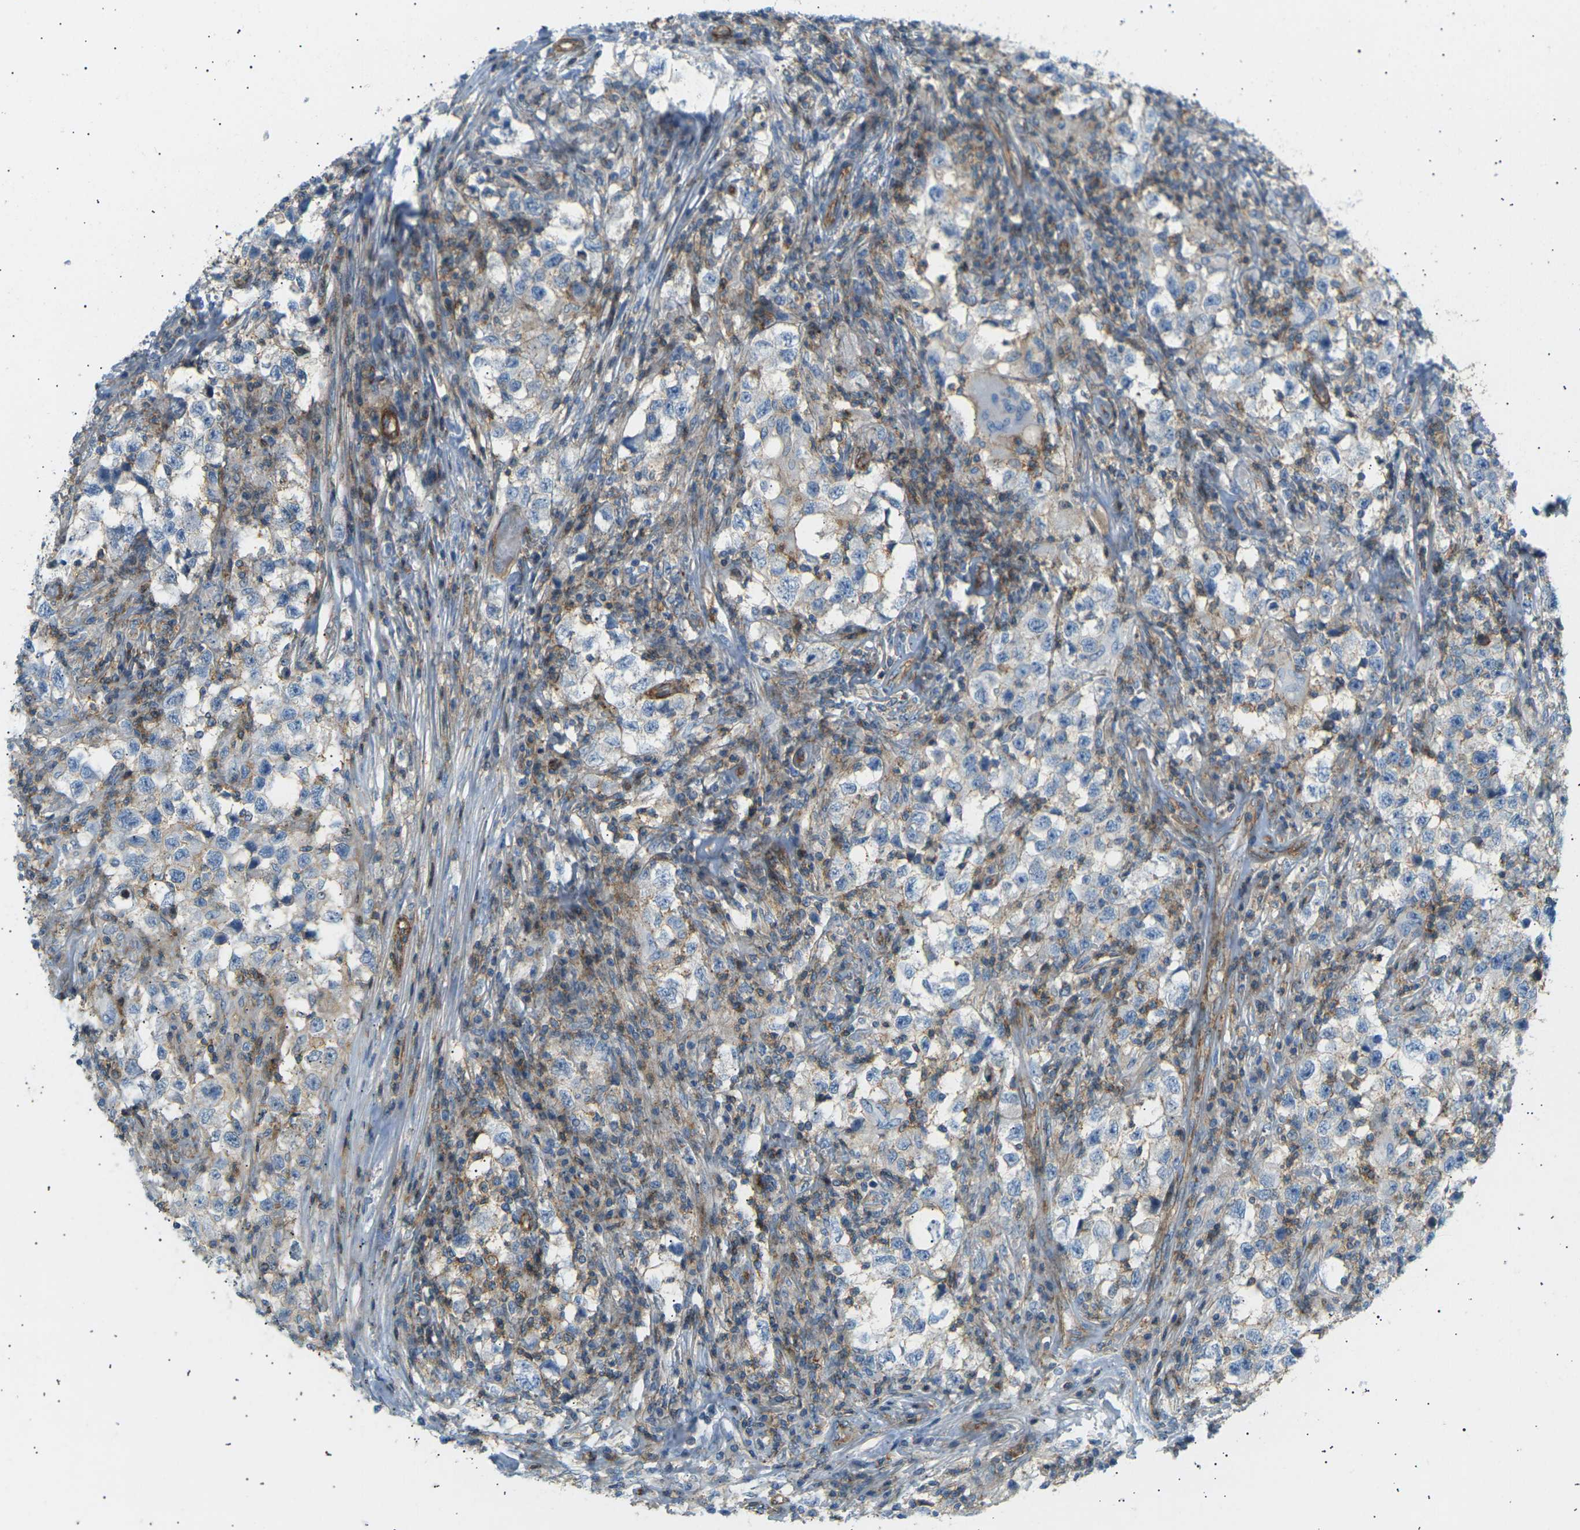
{"staining": {"intensity": "negative", "quantity": "none", "location": "none"}, "tissue": "testis cancer", "cell_type": "Tumor cells", "image_type": "cancer", "snomed": [{"axis": "morphology", "description": "Carcinoma, Embryonal, NOS"}, {"axis": "topography", "description": "Testis"}], "caption": "There is no significant positivity in tumor cells of testis cancer.", "gene": "ATP2B4", "patient": {"sex": "male", "age": 21}}